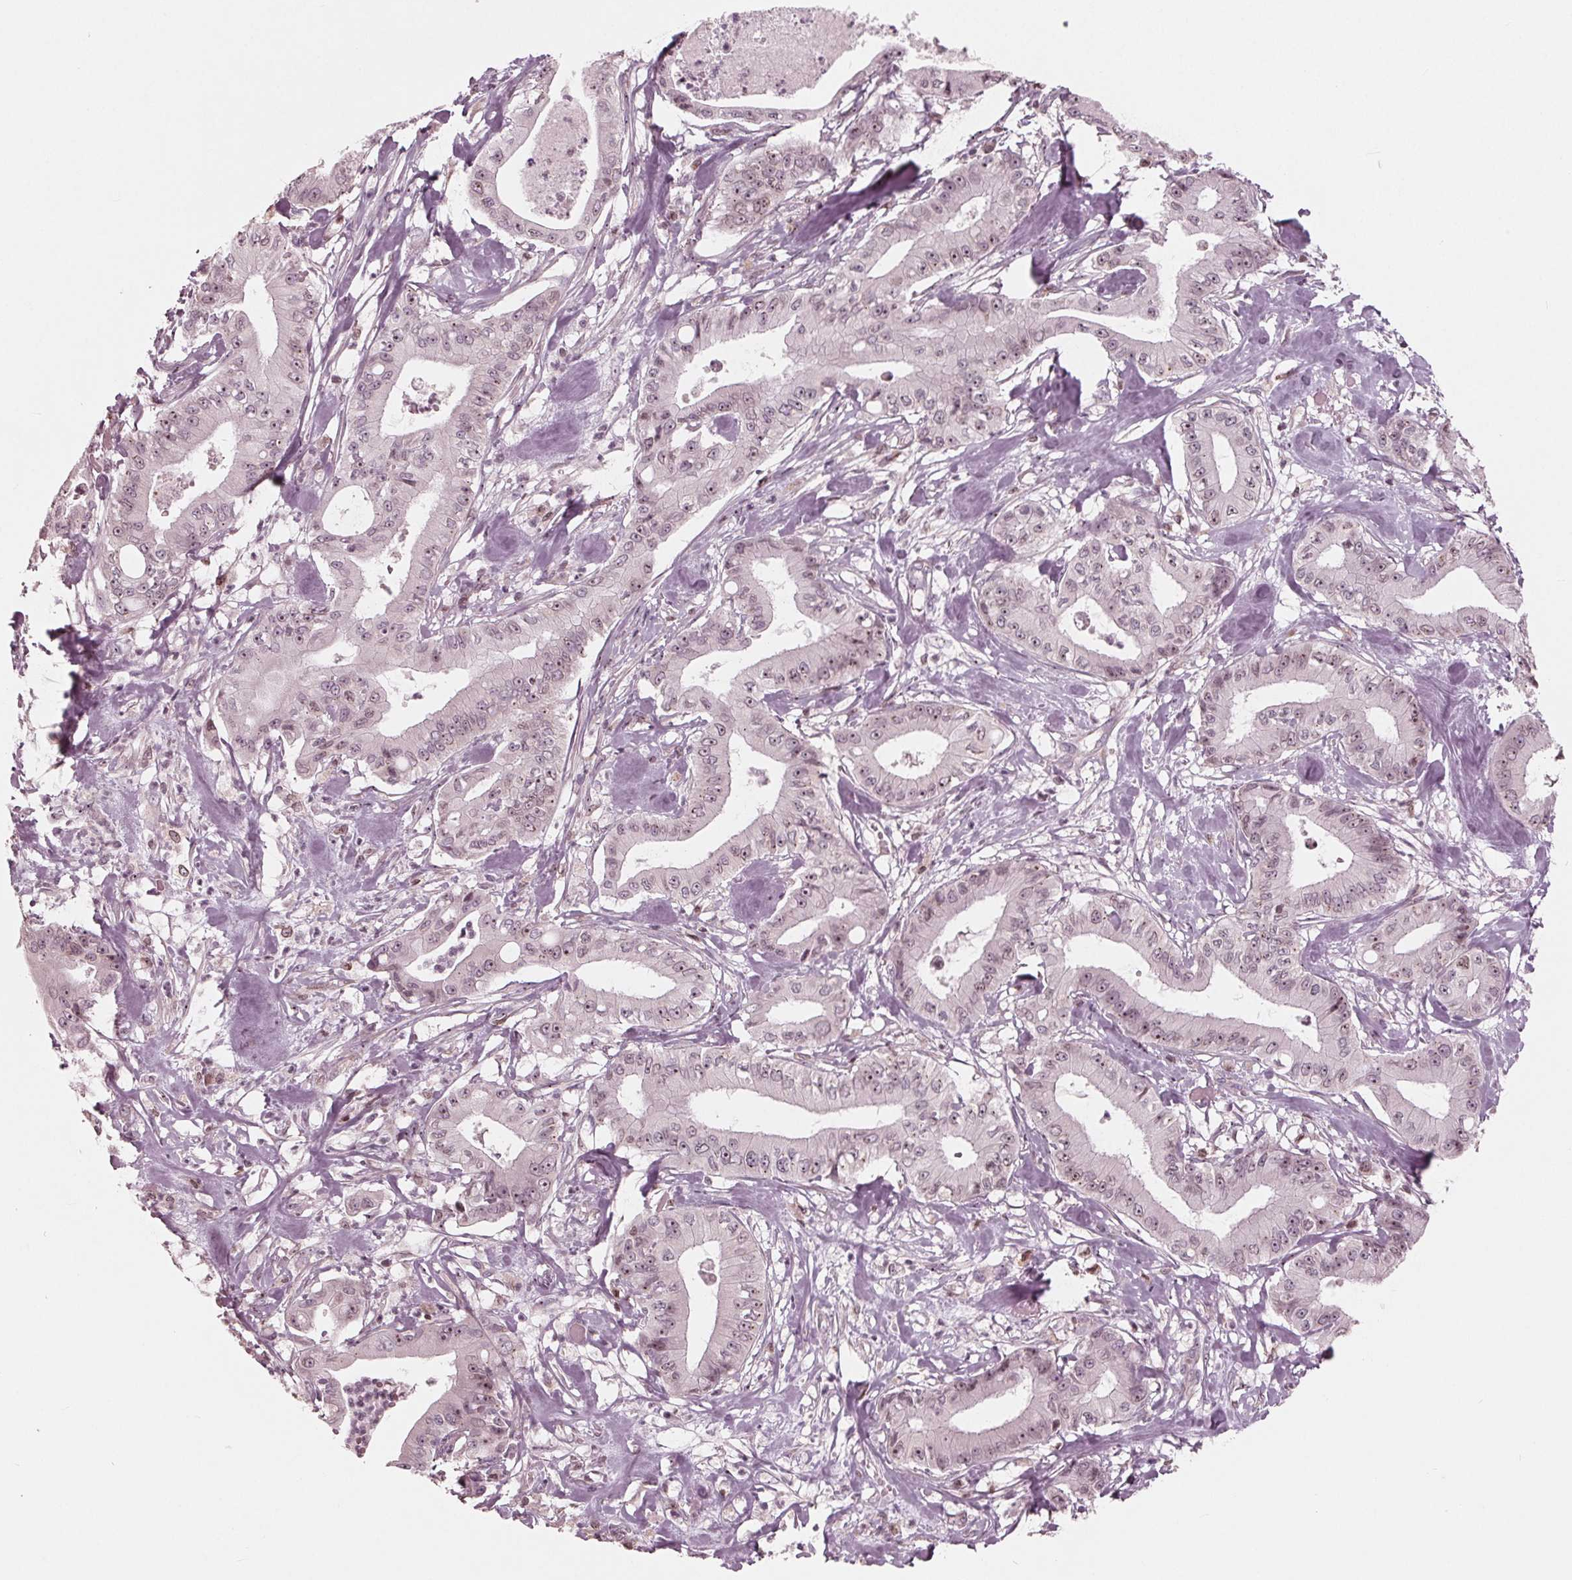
{"staining": {"intensity": "weak", "quantity": "<25%", "location": "cytoplasmic/membranous,nuclear"}, "tissue": "pancreatic cancer", "cell_type": "Tumor cells", "image_type": "cancer", "snomed": [{"axis": "morphology", "description": "Adenocarcinoma, NOS"}, {"axis": "topography", "description": "Pancreas"}], "caption": "This is an immunohistochemistry (IHC) histopathology image of human pancreatic adenocarcinoma. There is no expression in tumor cells.", "gene": "NUP210", "patient": {"sex": "male", "age": 71}}